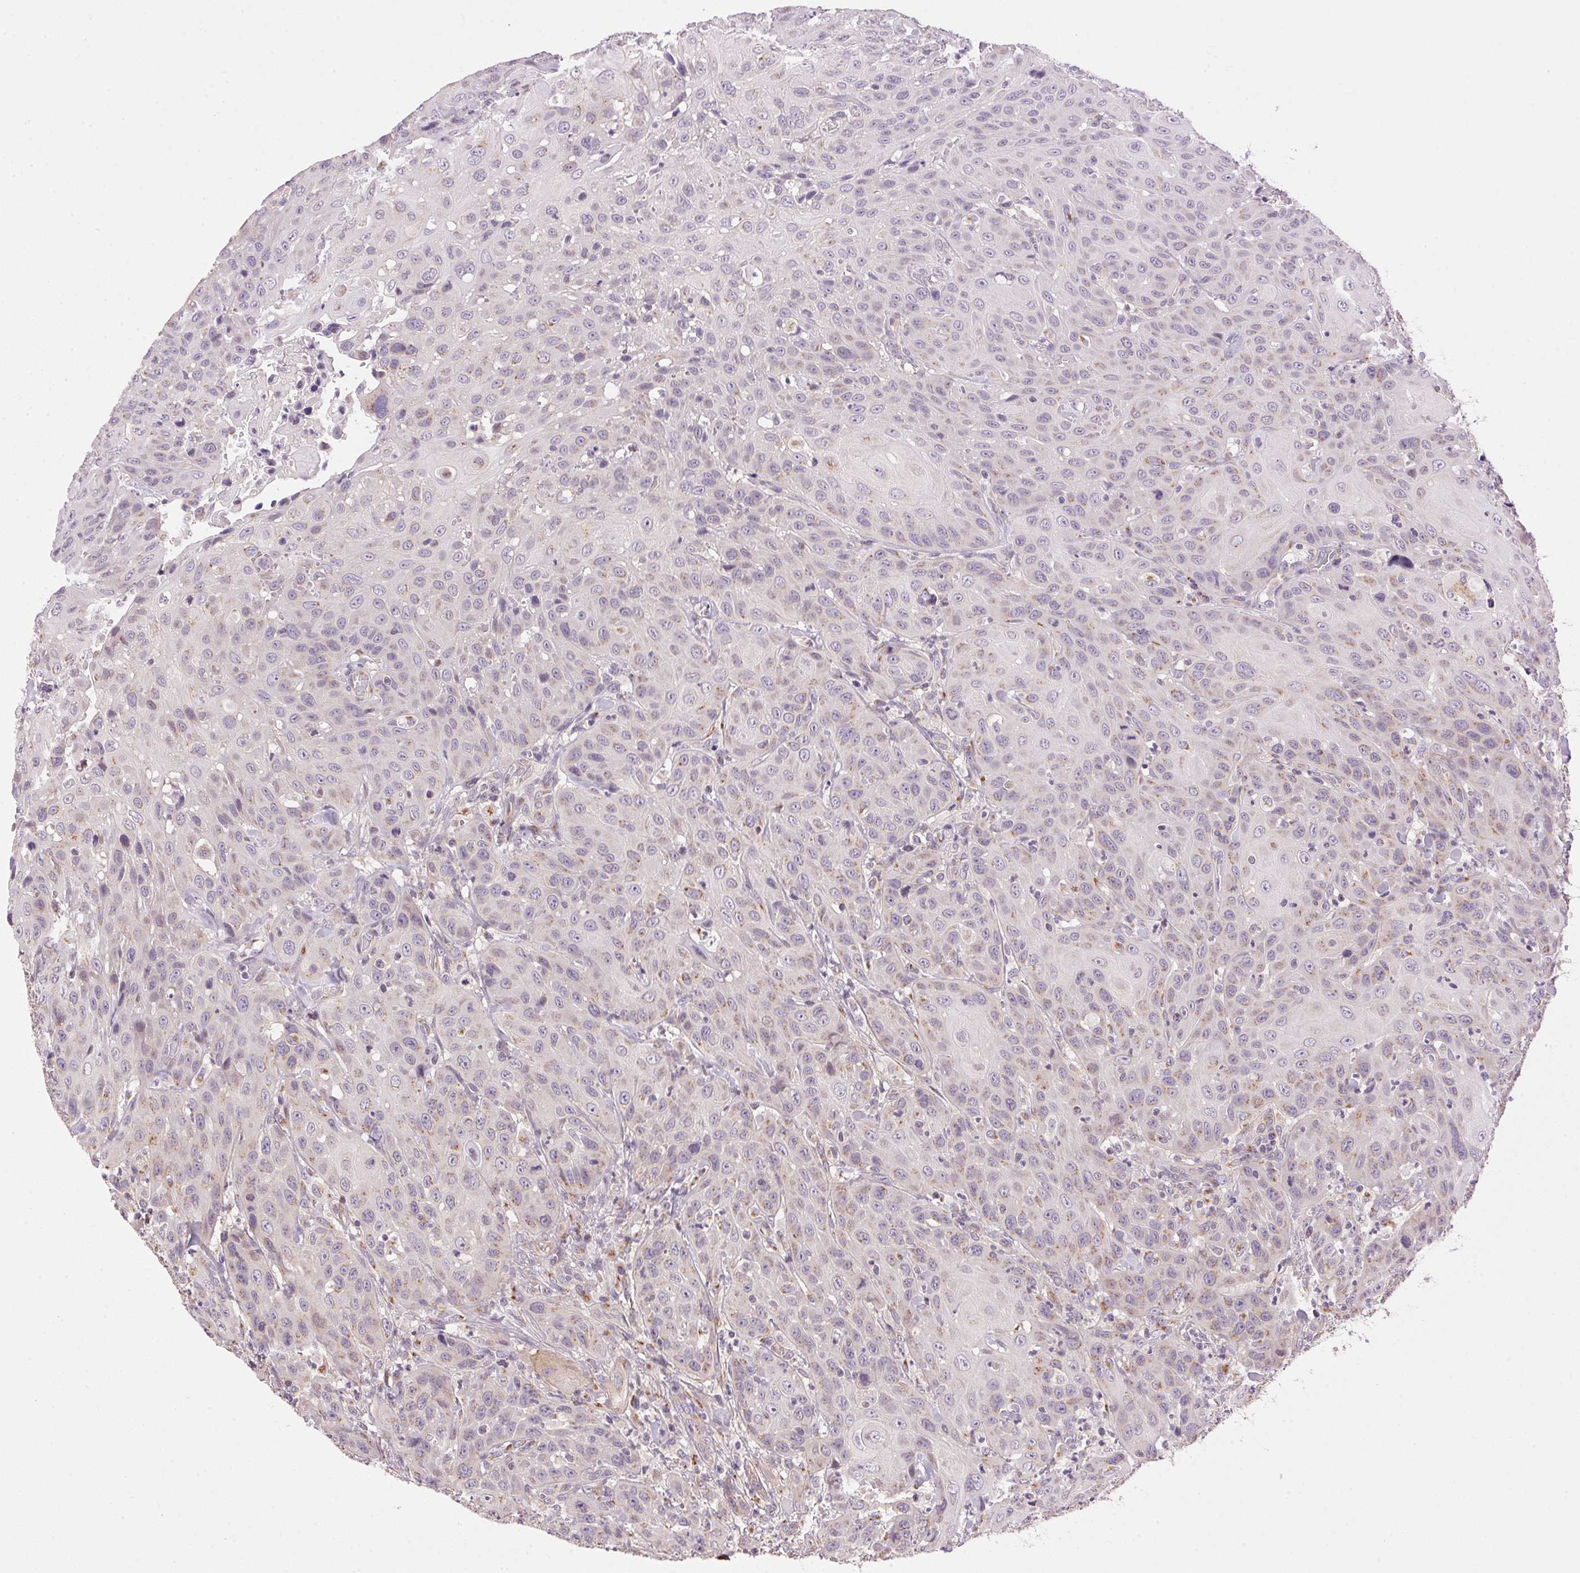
{"staining": {"intensity": "negative", "quantity": "none", "location": "none"}, "tissue": "head and neck cancer", "cell_type": "Tumor cells", "image_type": "cancer", "snomed": [{"axis": "morphology", "description": "Normal tissue, NOS"}, {"axis": "morphology", "description": "Squamous cell carcinoma, NOS"}, {"axis": "topography", "description": "Oral tissue"}, {"axis": "topography", "description": "Tounge, NOS"}, {"axis": "topography", "description": "Head-Neck"}], "caption": "Protein analysis of head and neck cancer (squamous cell carcinoma) demonstrates no significant staining in tumor cells.", "gene": "GOLPH3", "patient": {"sex": "male", "age": 62}}